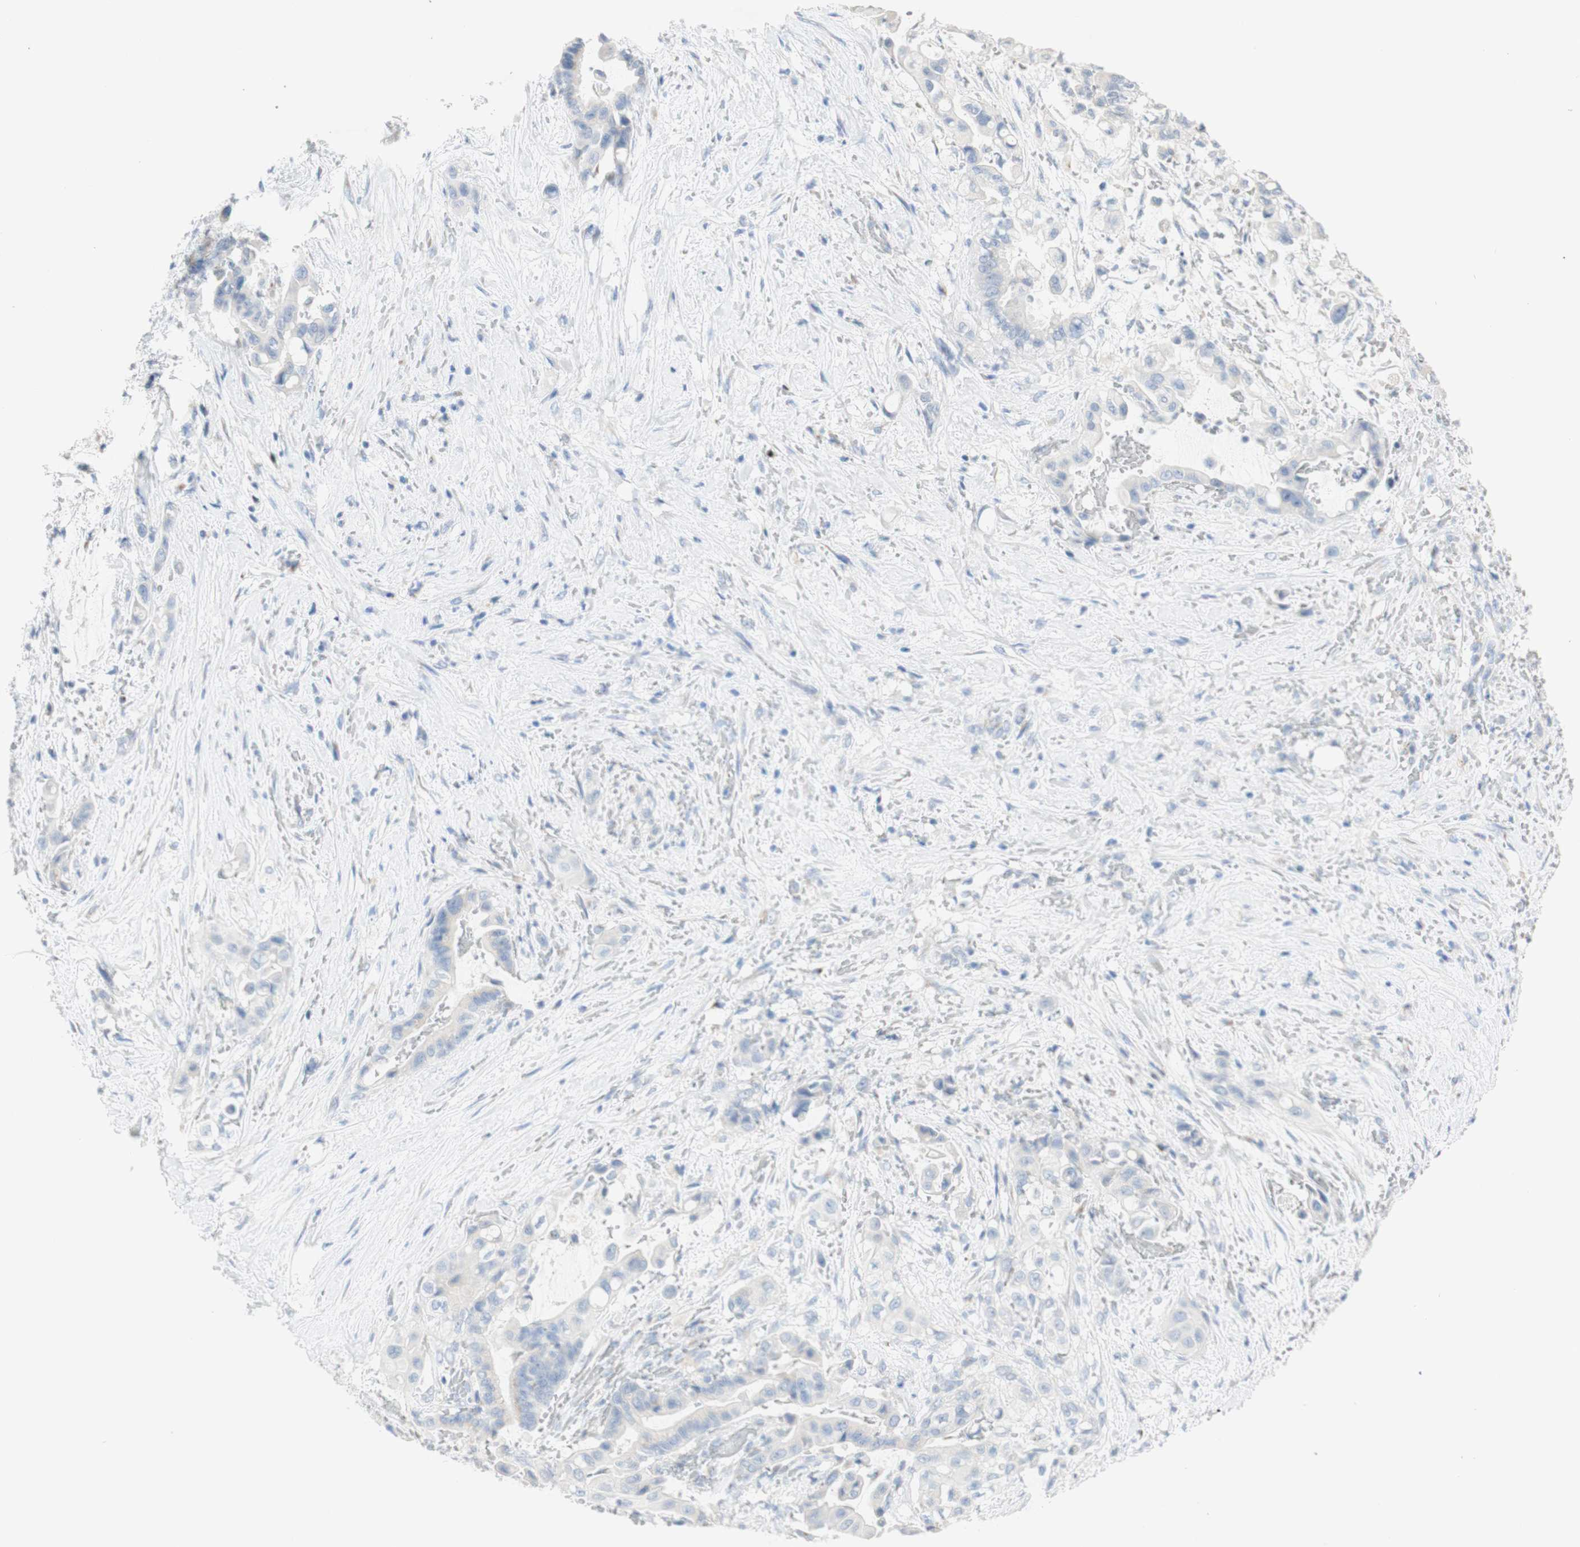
{"staining": {"intensity": "negative", "quantity": "none", "location": "none"}, "tissue": "liver cancer", "cell_type": "Tumor cells", "image_type": "cancer", "snomed": [{"axis": "morphology", "description": "Cholangiocarcinoma"}, {"axis": "topography", "description": "Liver"}], "caption": "Tumor cells are negative for protein expression in human liver cancer.", "gene": "MANEA", "patient": {"sex": "female", "age": 61}}